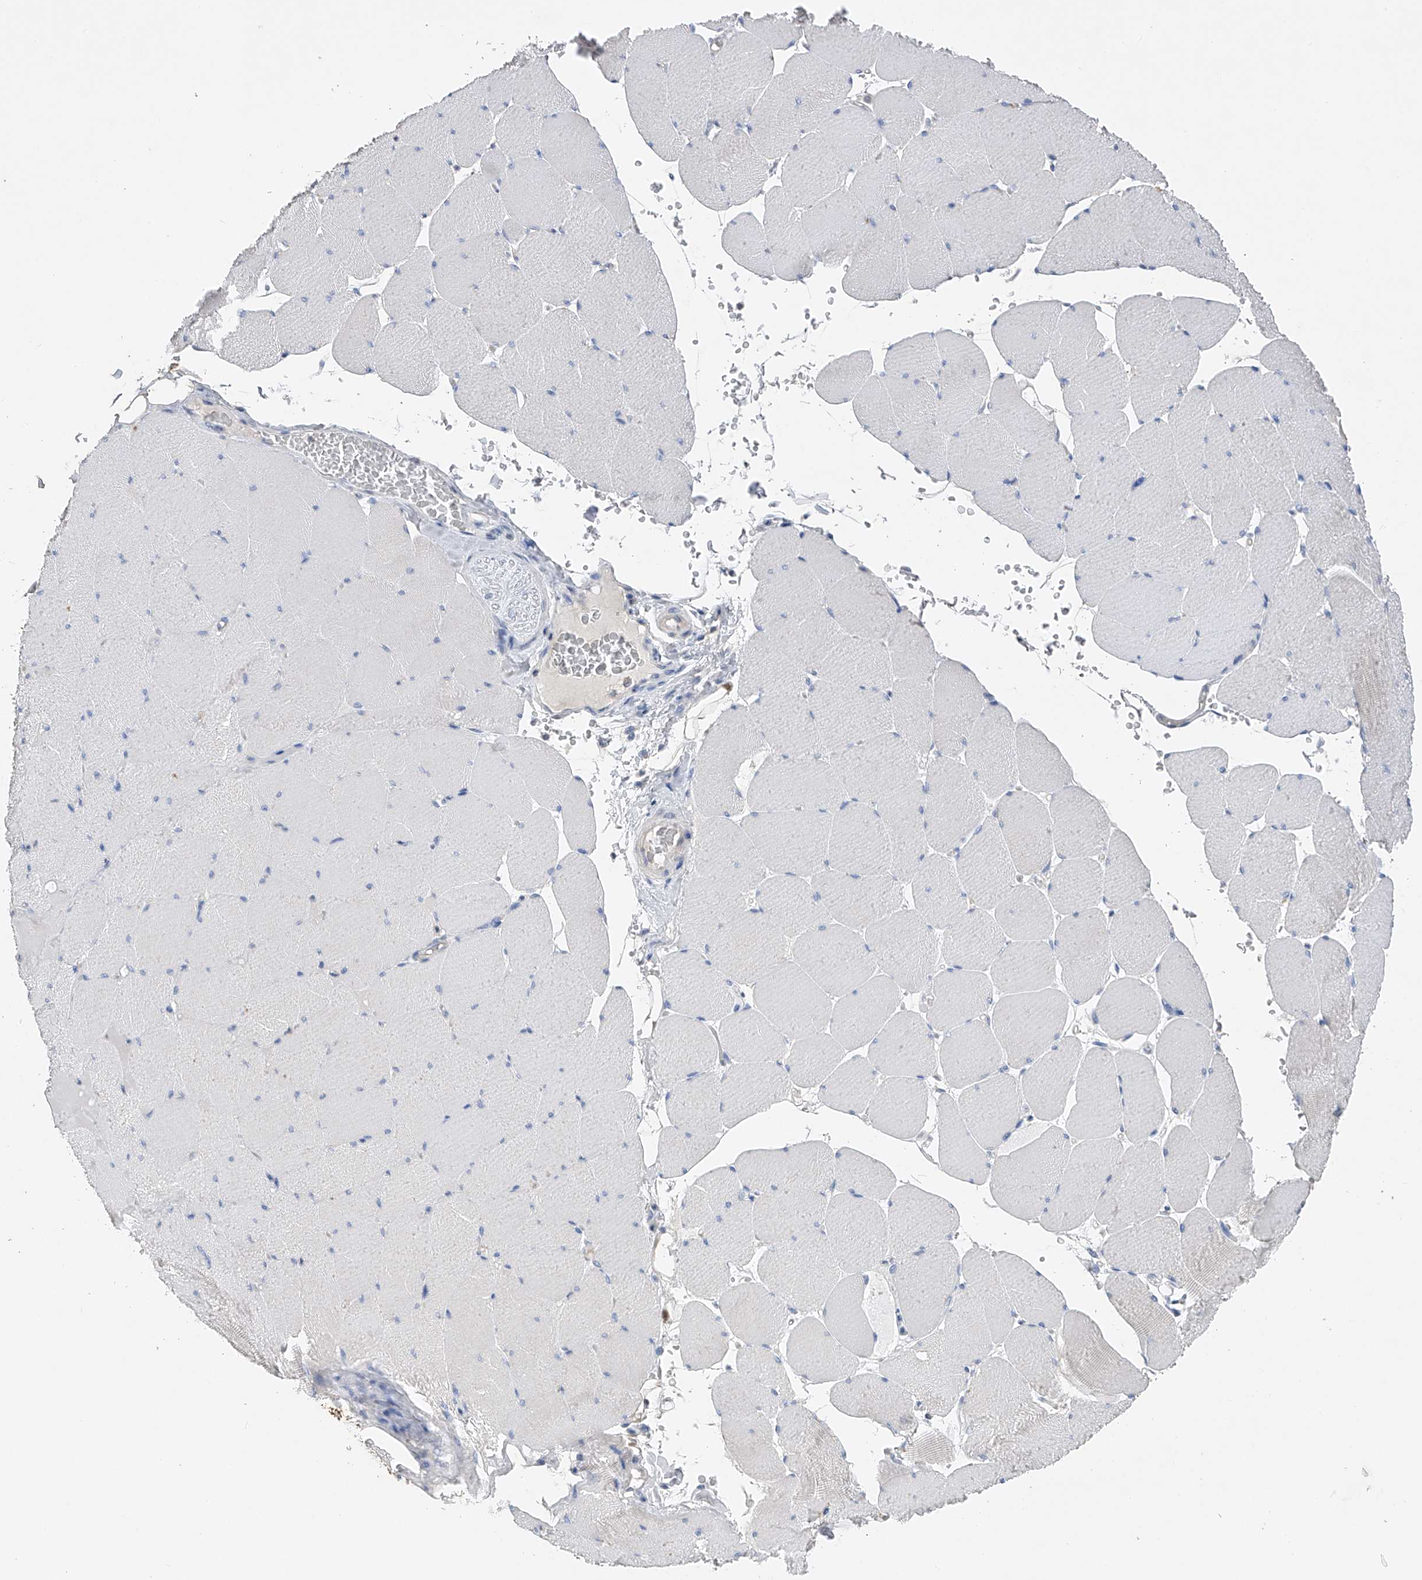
{"staining": {"intensity": "negative", "quantity": "none", "location": "none"}, "tissue": "skeletal muscle", "cell_type": "Myocytes", "image_type": "normal", "snomed": [{"axis": "morphology", "description": "Normal tissue, NOS"}, {"axis": "topography", "description": "Skeletal muscle"}, {"axis": "topography", "description": "Head-Neck"}], "caption": "This is an IHC image of normal human skeletal muscle. There is no positivity in myocytes.", "gene": "ADRA1A", "patient": {"sex": "male", "age": 66}}